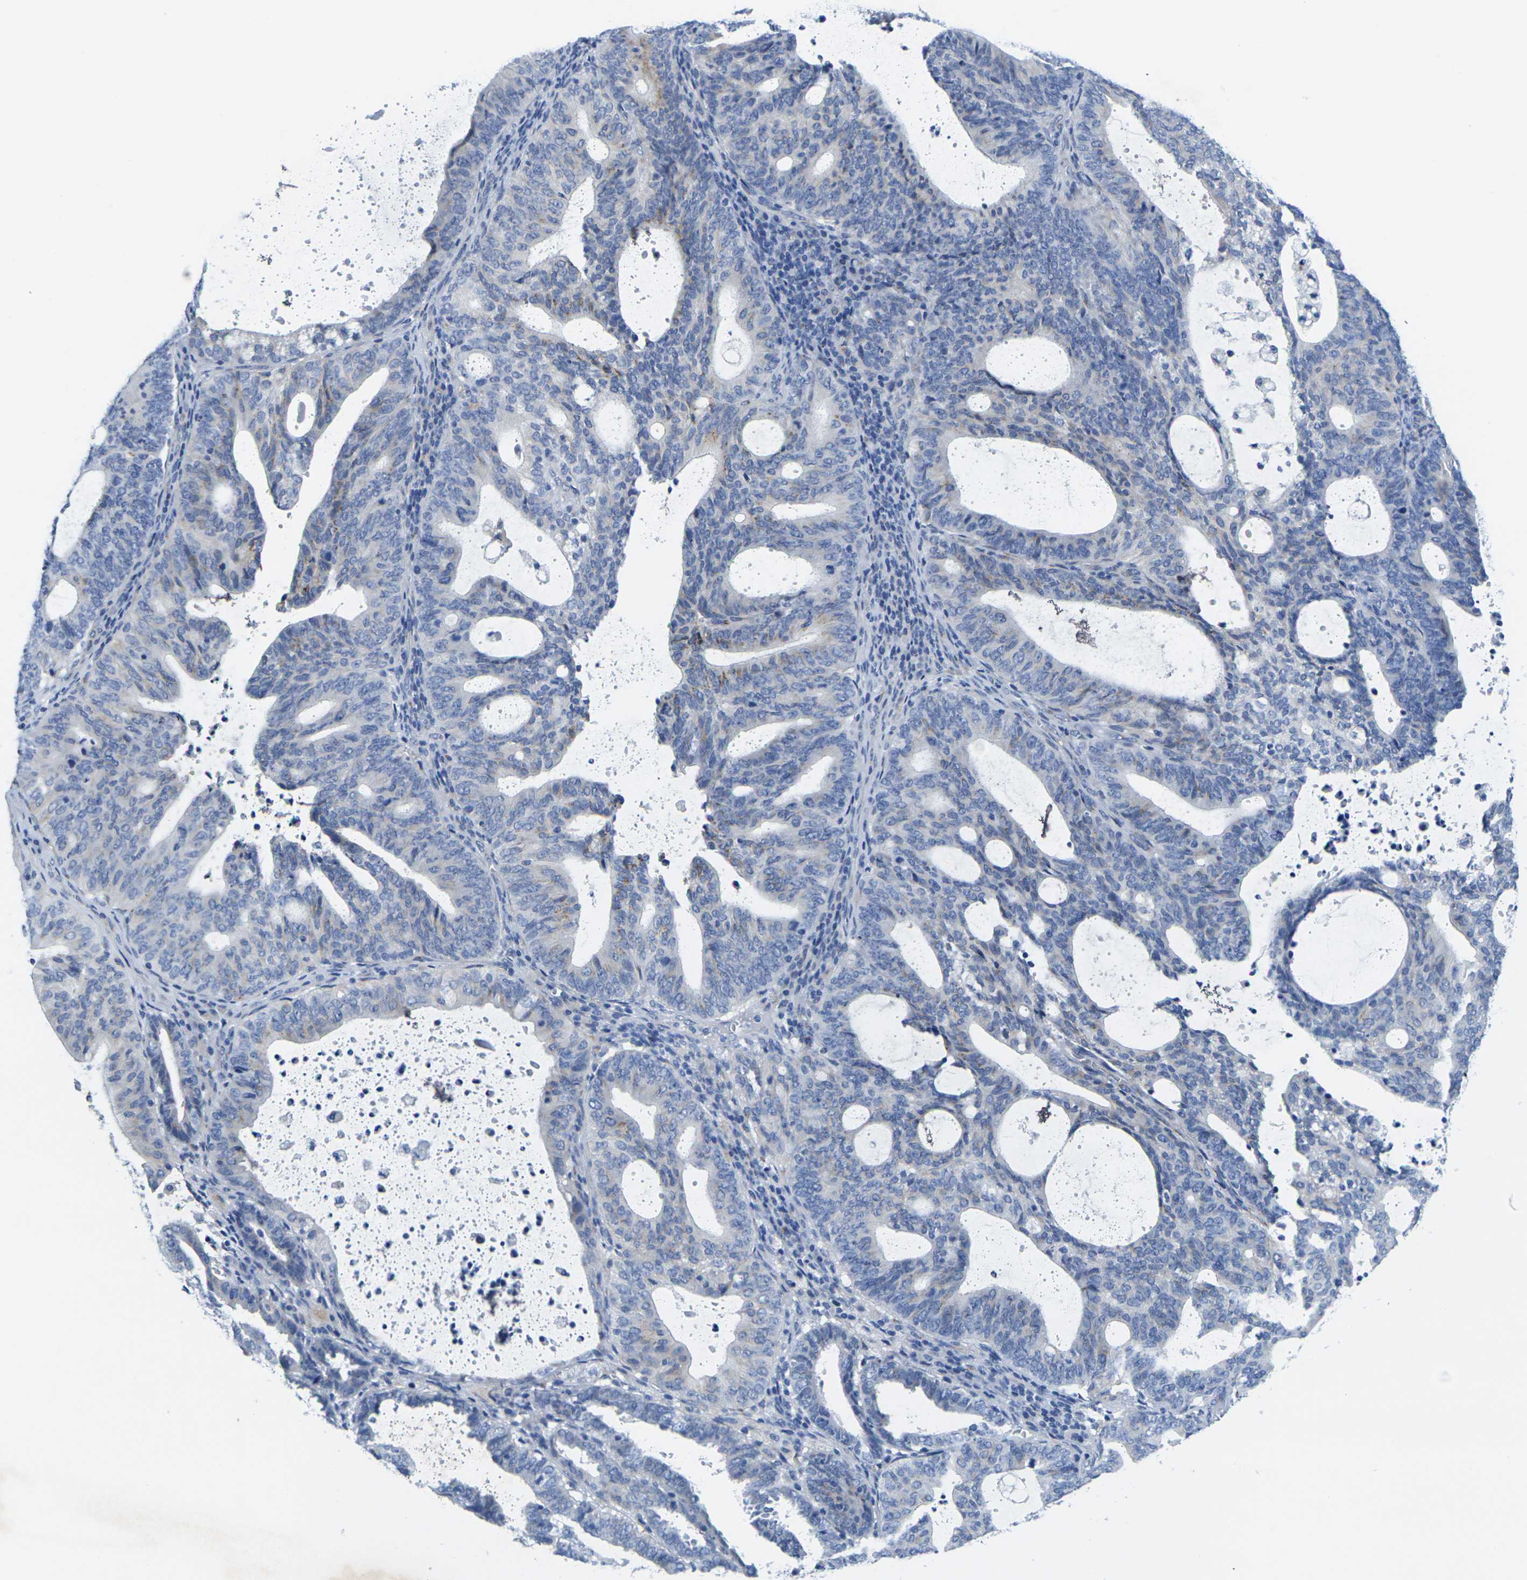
{"staining": {"intensity": "weak", "quantity": "<25%", "location": "cytoplasmic/membranous"}, "tissue": "endometrial cancer", "cell_type": "Tumor cells", "image_type": "cancer", "snomed": [{"axis": "morphology", "description": "Adenocarcinoma, NOS"}, {"axis": "topography", "description": "Uterus"}], "caption": "An immunohistochemistry photomicrograph of endometrial adenocarcinoma is shown. There is no staining in tumor cells of endometrial adenocarcinoma.", "gene": "CRK", "patient": {"sex": "female", "age": 83}}